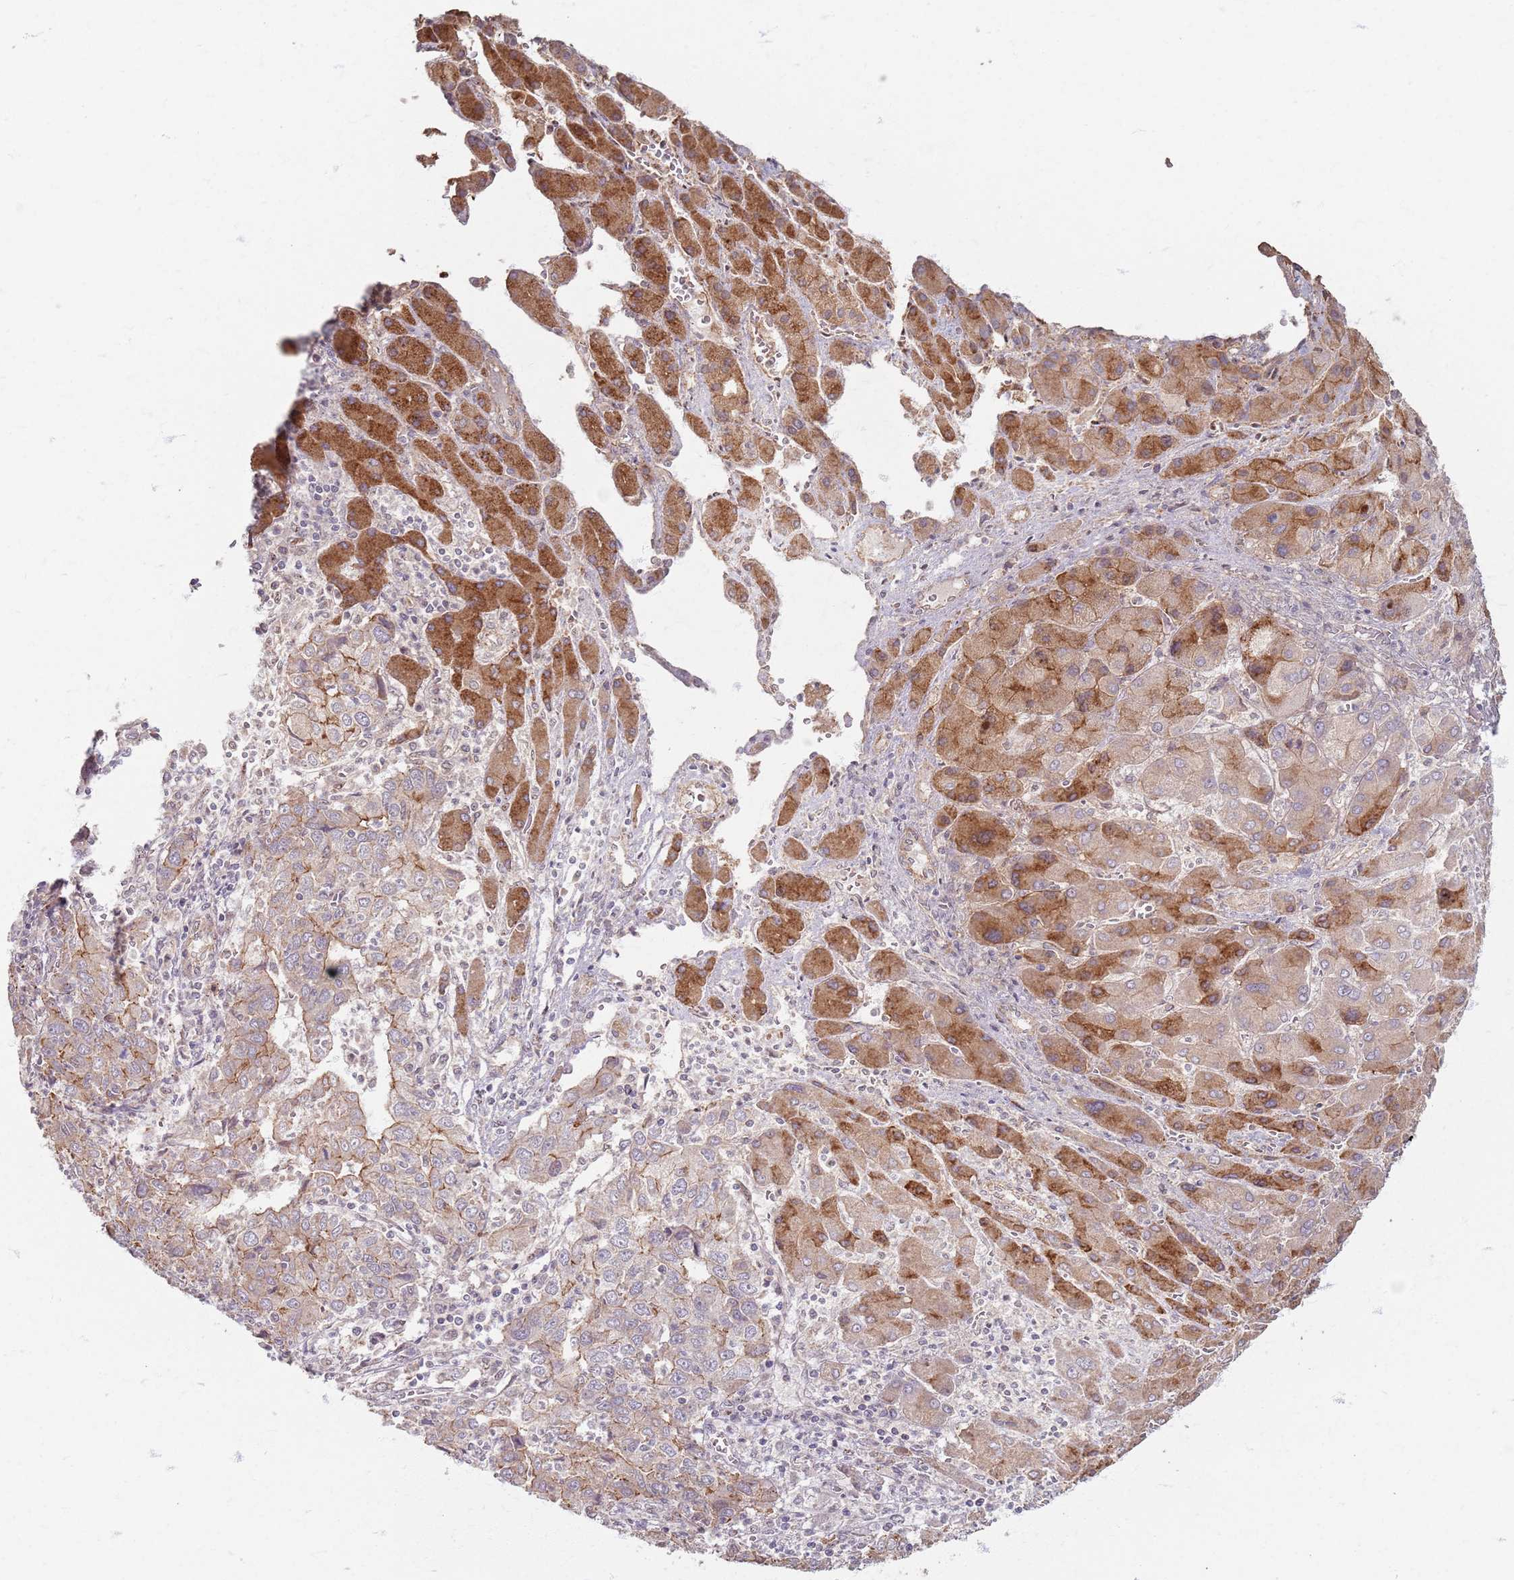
{"staining": {"intensity": "moderate", "quantity": "25%-75%", "location": "cytoplasmic/membranous"}, "tissue": "liver cancer", "cell_type": "Tumor cells", "image_type": "cancer", "snomed": [{"axis": "morphology", "description": "Carcinoma, Hepatocellular, NOS"}, {"axis": "topography", "description": "Liver"}], "caption": "This micrograph shows immunohistochemistry (IHC) staining of liver cancer, with medium moderate cytoplasmic/membranous staining in about 25%-75% of tumor cells.", "gene": "KCNA5", "patient": {"sex": "male", "age": 63}}